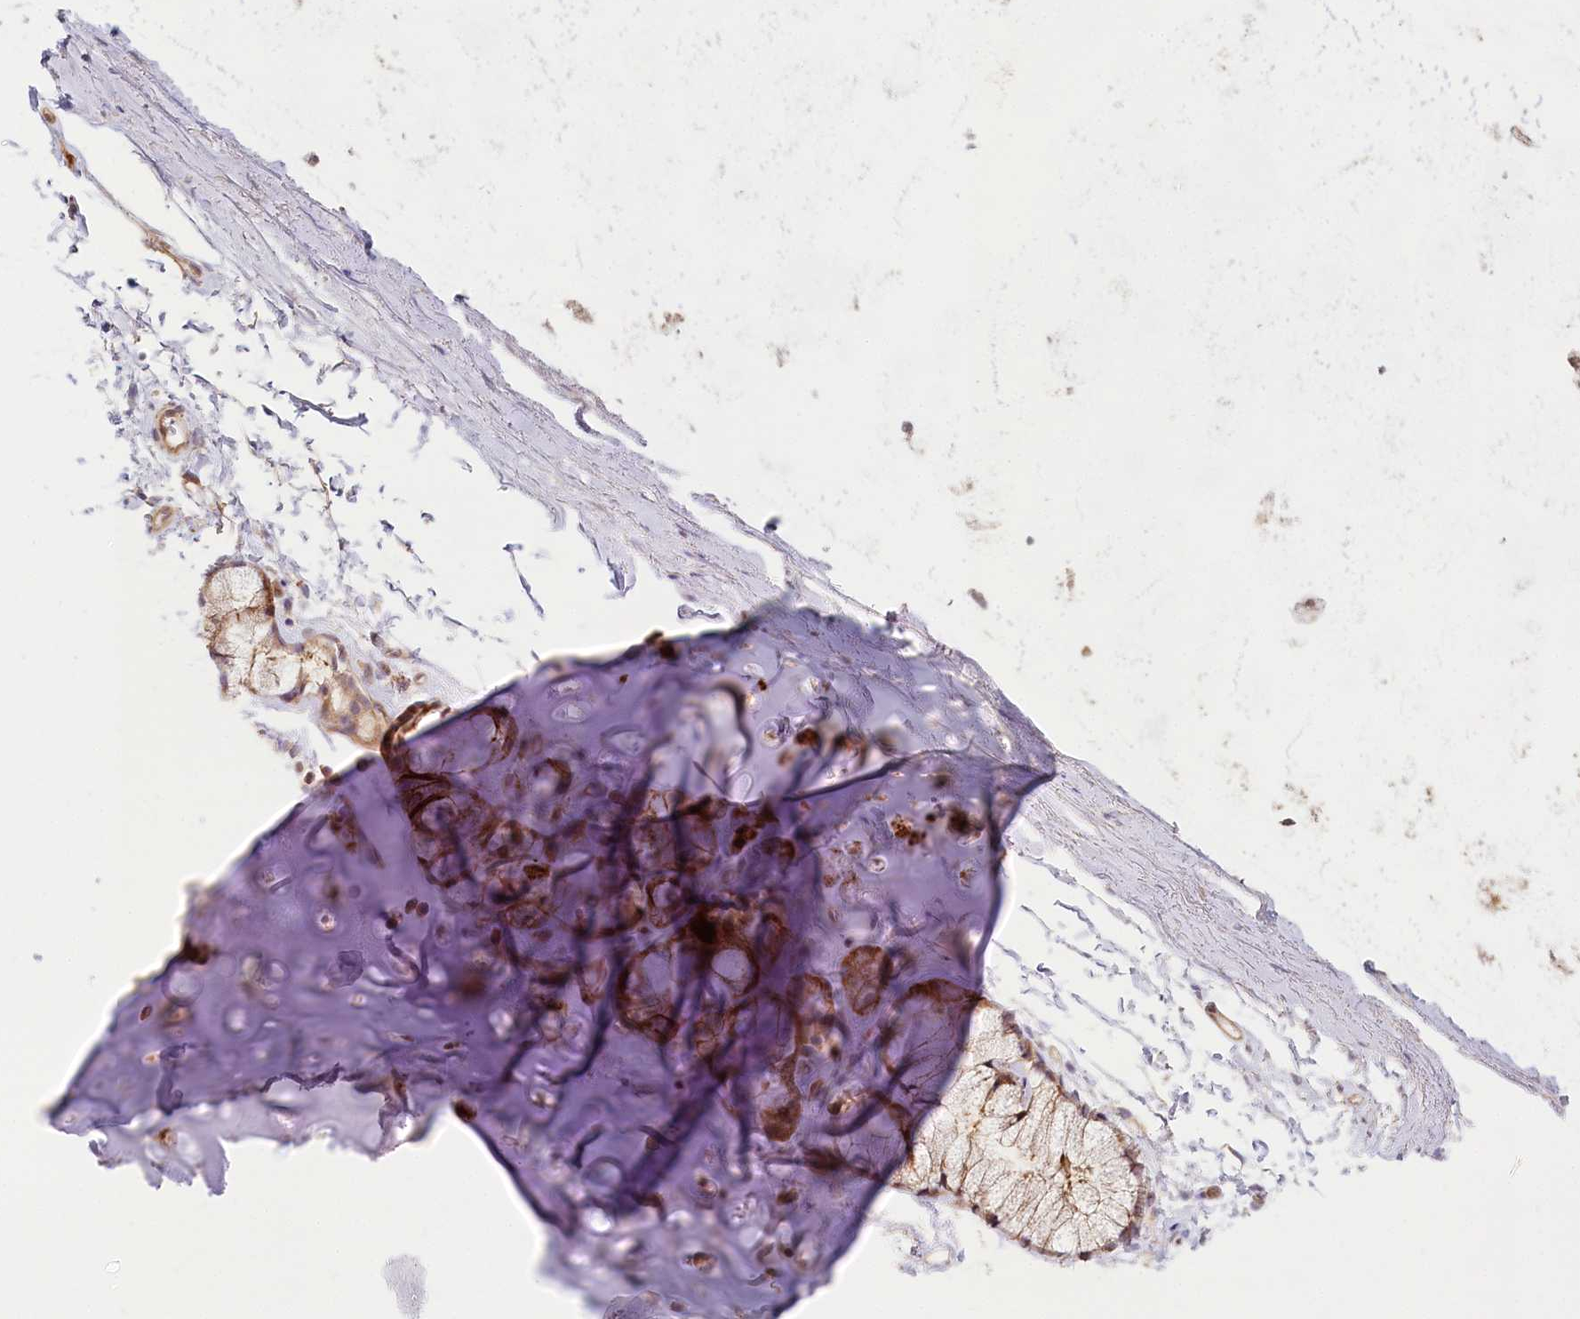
{"staining": {"intensity": "moderate", "quantity": ">75%", "location": "cytoplasmic/membranous,nuclear"}, "tissue": "adipose tissue", "cell_type": "Adipocytes", "image_type": "normal", "snomed": [{"axis": "morphology", "description": "Normal tissue, NOS"}, {"axis": "topography", "description": "Cartilage tissue"}, {"axis": "topography", "description": "Bronchus"}], "caption": "The image exhibits immunohistochemical staining of normal adipose tissue. There is moderate cytoplasmic/membranous,nuclear expression is present in about >75% of adipocytes. (Brightfield microscopy of DAB IHC at high magnification).", "gene": "CEP70", "patient": {"sex": "female", "age": 73}}